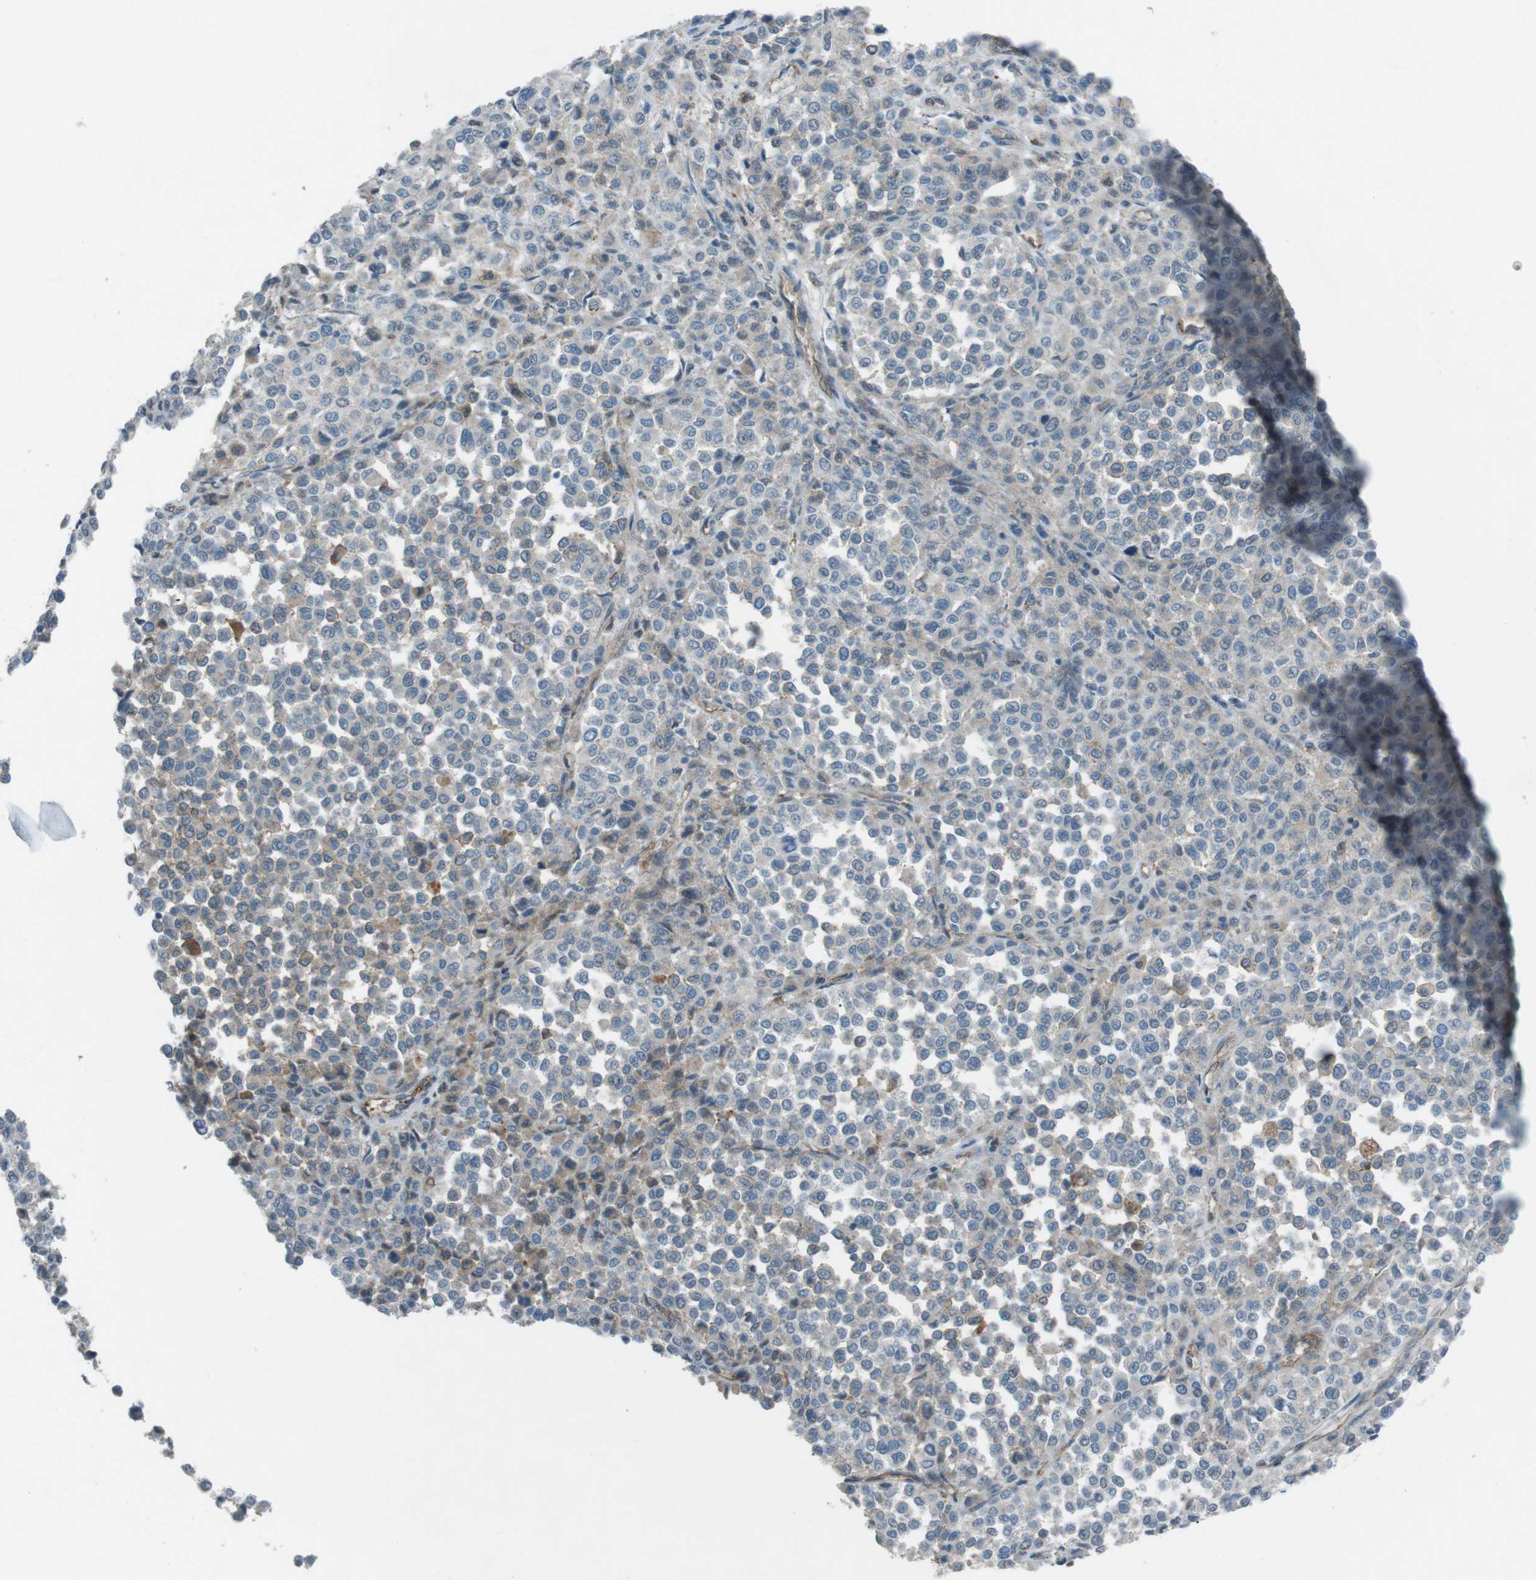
{"staining": {"intensity": "negative", "quantity": "none", "location": "none"}, "tissue": "melanoma", "cell_type": "Tumor cells", "image_type": "cancer", "snomed": [{"axis": "morphology", "description": "Malignant melanoma, Metastatic site"}, {"axis": "topography", "description": "Pancreas"}], "caption": "Tumor cells show no significant expression in melanoma.", "gene": "SPTA1", "patient": {"sex": "female", "age": 30}}